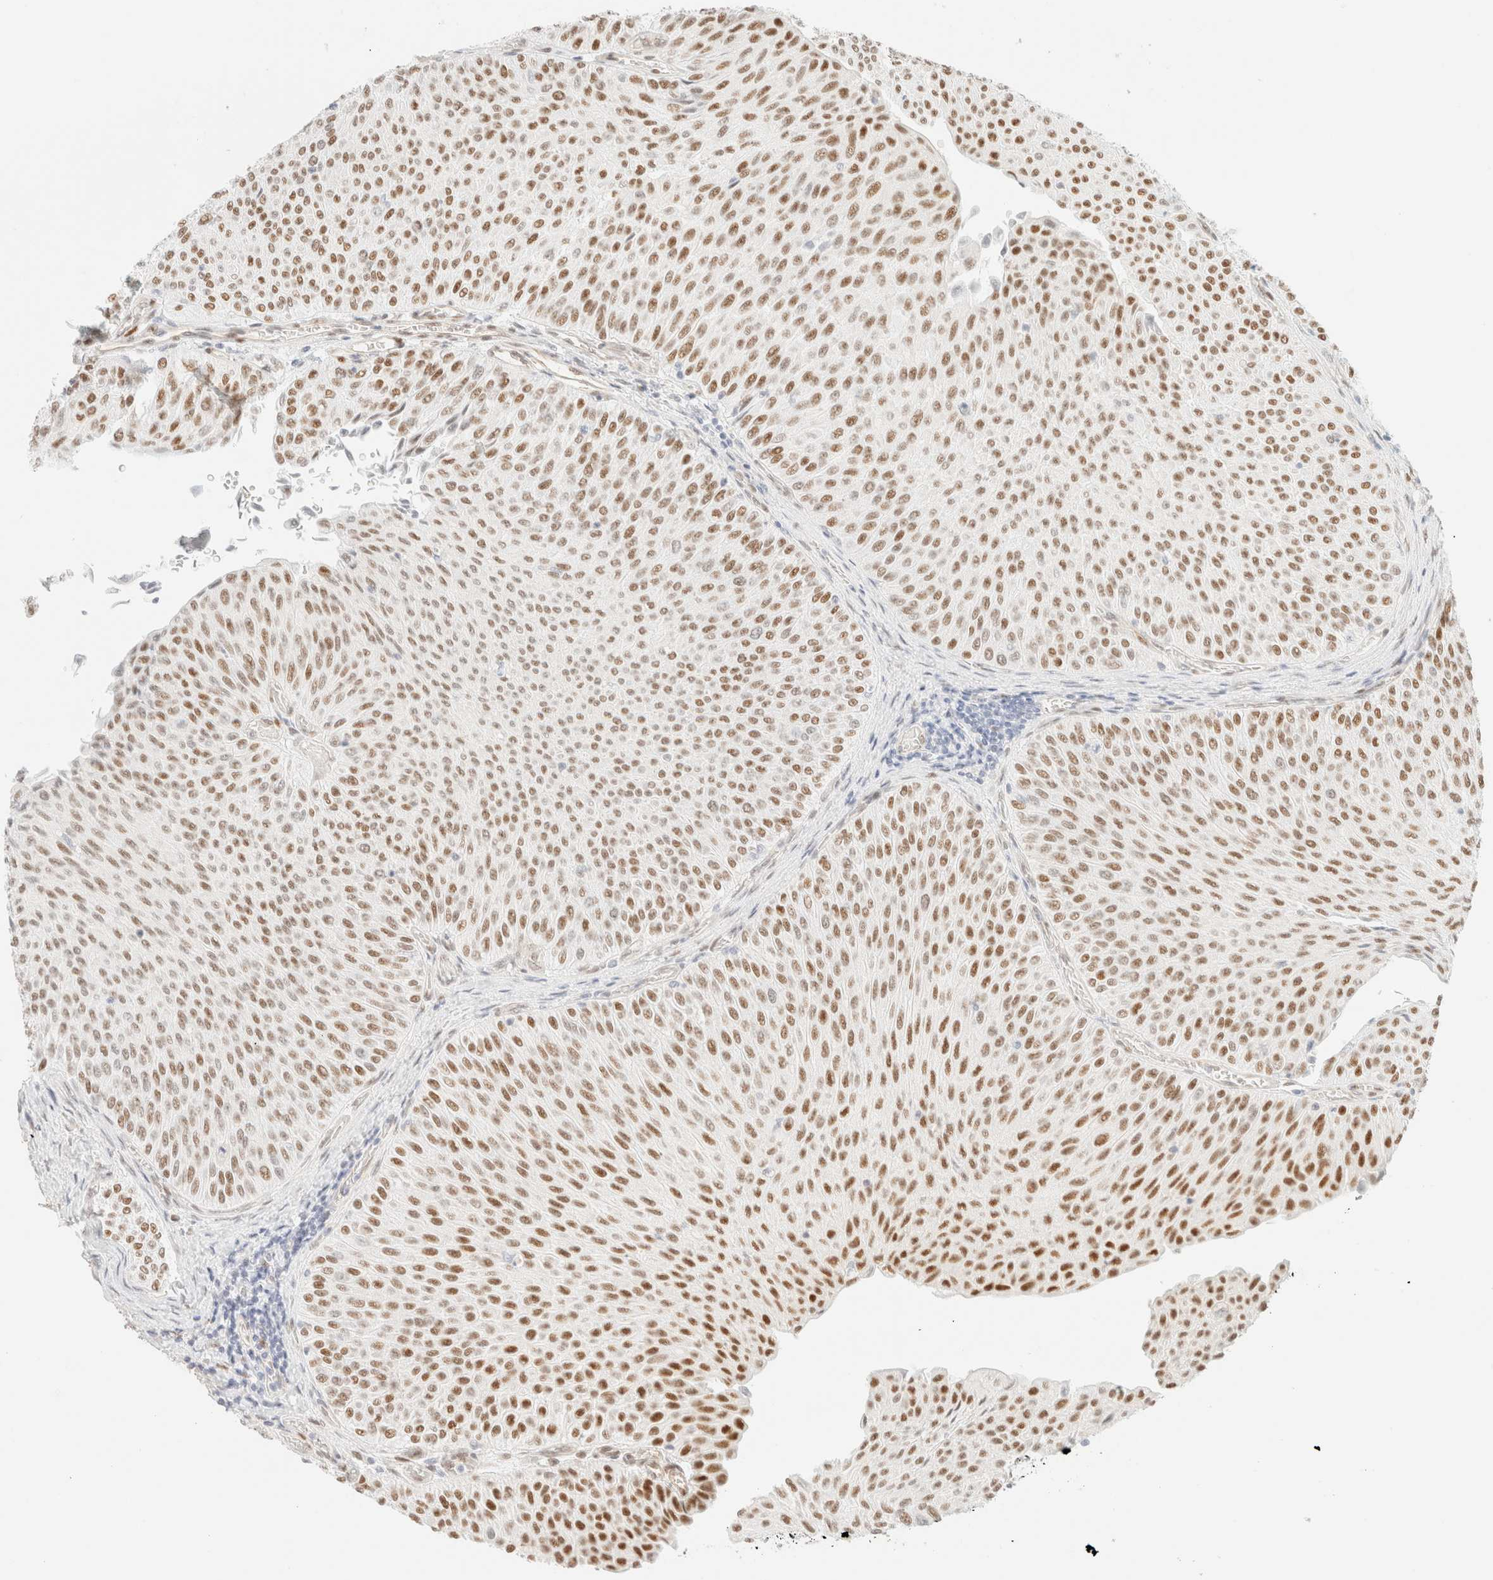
{"staining": {"intensity": "moderate", "quantity": ">75%", "location": "nuclear"}, "tissue": "urothelial cancer", "cell_type": "Tumor cells", "image_type": "cancer", "snomed": [{"axis": "morphology", "description": "Urothelial carcinoma, Low grade"}, {"axis": "topography", "description": "Urinary bladder"}], "caption": "Immunohistochemical staining of low-grade urothelial carcinoma shows moderate nuclear protein positivity in about >75% of tumor cells.", "gene": "ZSCAN18", "patient": {"sex": "male", "age": 78}}